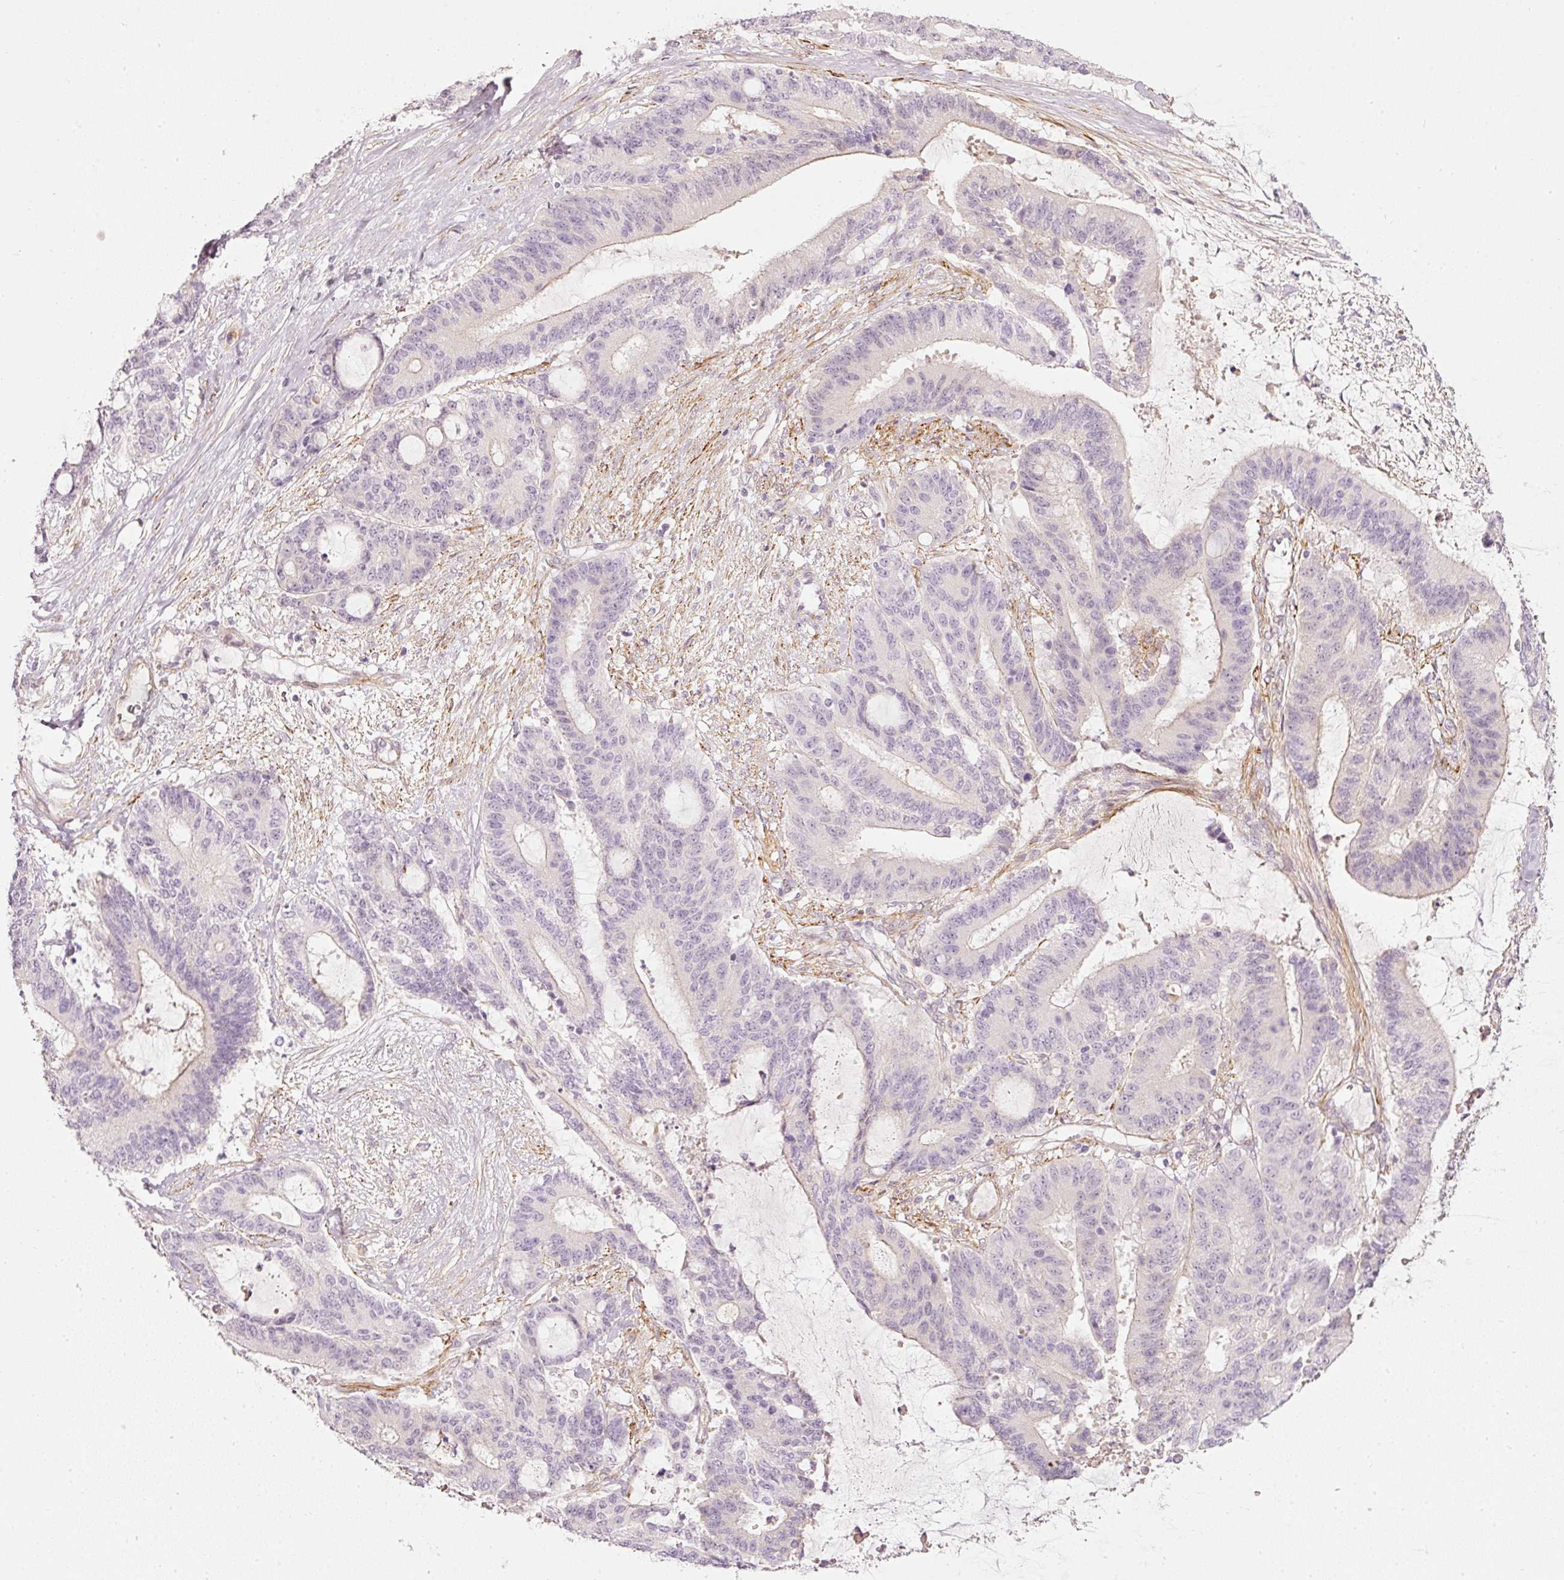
{"staining": {"intensity": "negative", "quantity": "none", "location": "none"}, "tissue": "liver cancer", "cell_type": "Tumor cells", "image_type": "cancer", "snomed": [{"axis": "morphology", "description": "Normal tissue, NOS"}, {"axis": "morphology", "description": "Cholangiocarcinoma"}, {"axis": "topography", "description": "Liver"}, {"axis": "topography", "description": "Peripheral nerve tissue"}], "caption": "Cholangiocarcinoma (liver) was stained to show a protein in brown. There is no significant staining in tumor cells.", "gene": "TOGARAM1", "patient": {"sex": "female", "age": 73}}